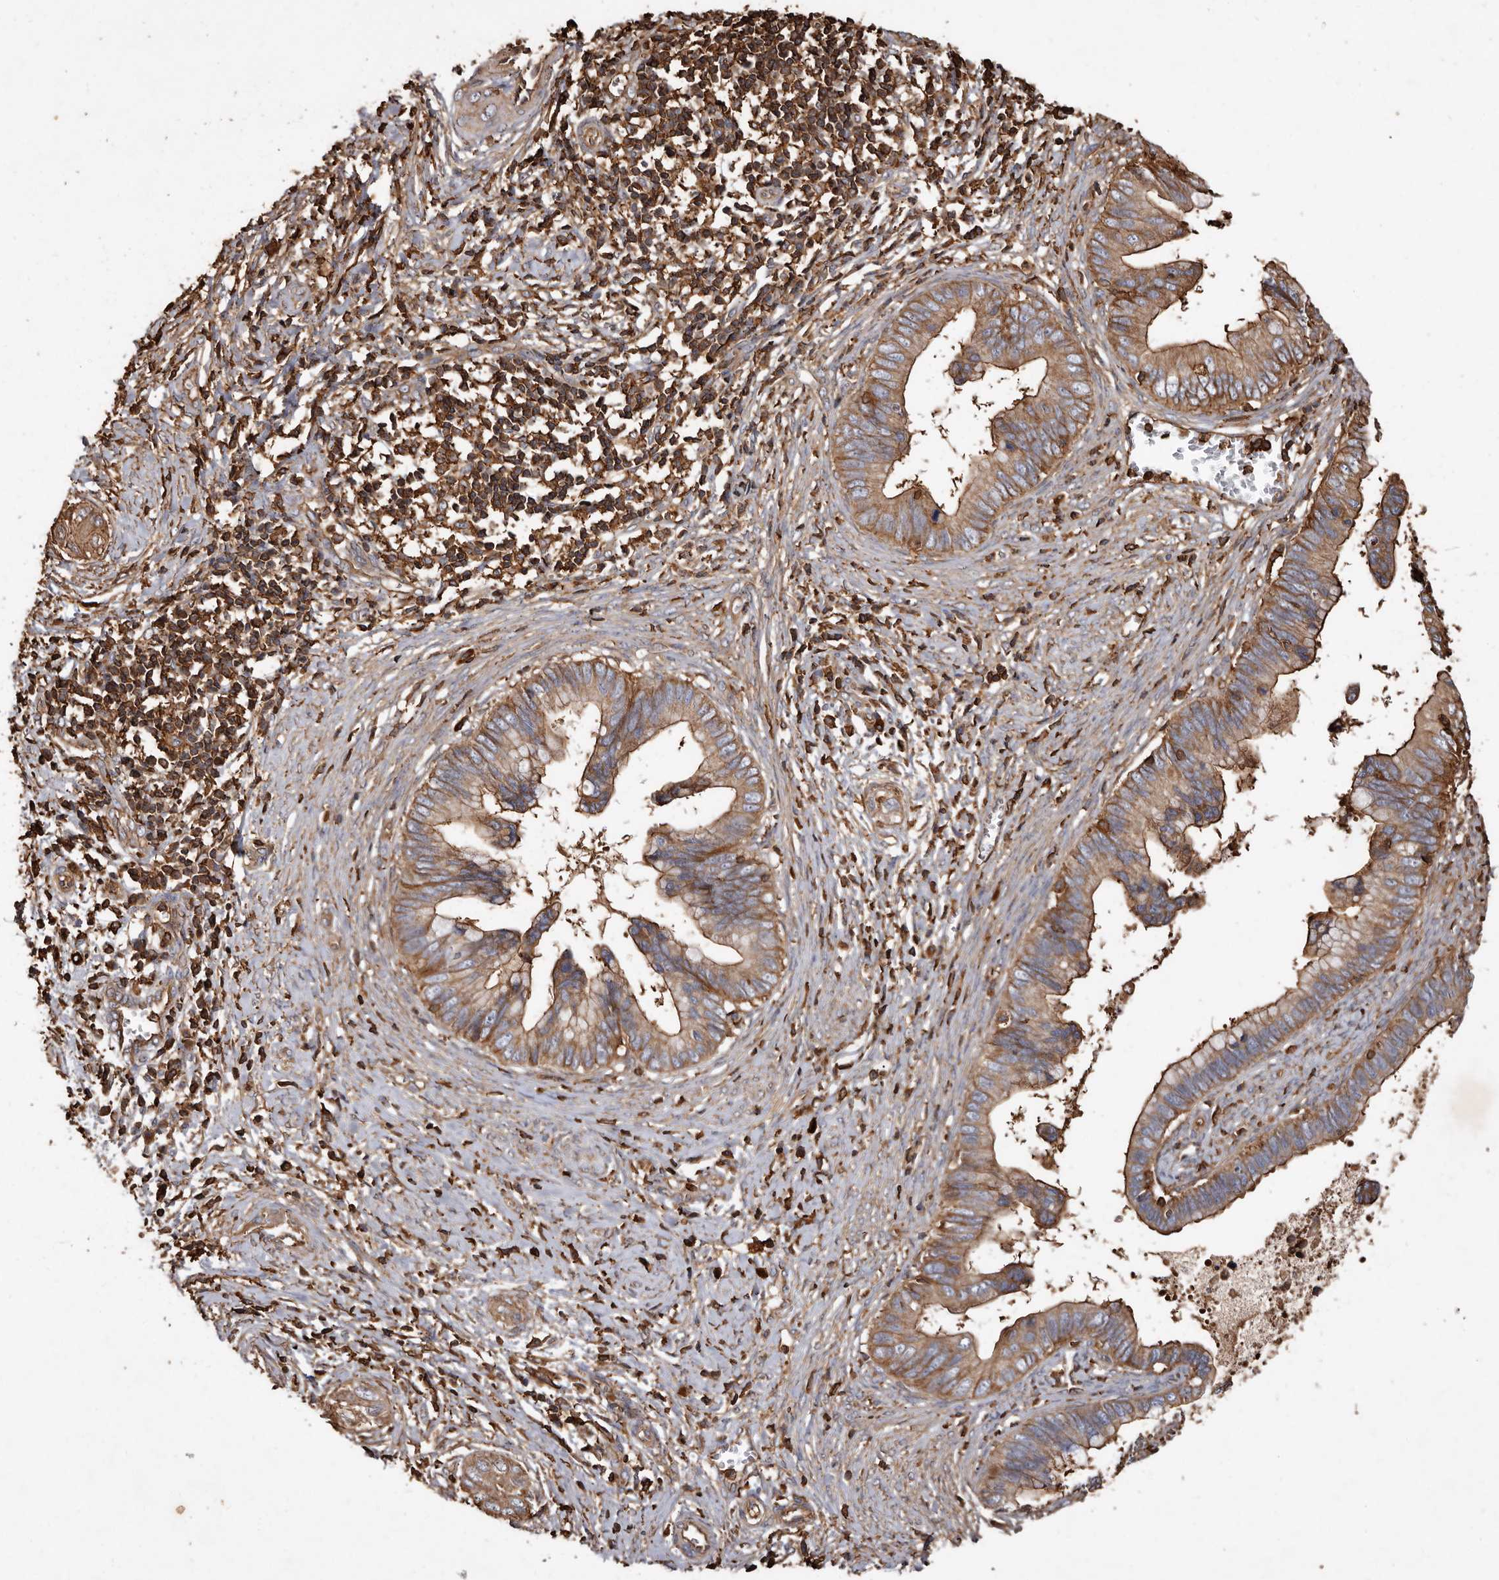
{"staining": {"intensity": "moderate", "quantity": ">75%", "location": "cytoplasmic/membranous"}, "tissue": "cervical cancer", "cell_type": "Tumor cells", "image_type": "cancer", "snomed": [{"axis": "morphology", "description": "Adenocarcinoma, NOS"}, {"axis": "topography", "description": "Cervix"}], "caption": "A medium amount of moderate cytoplasmic/membranous expression is identified in approximately >75% of tumor cells in cervical adenocarcinoma tissue.", "gene": "COQ8B", "patient": {"sex": "female", "age": 44}}